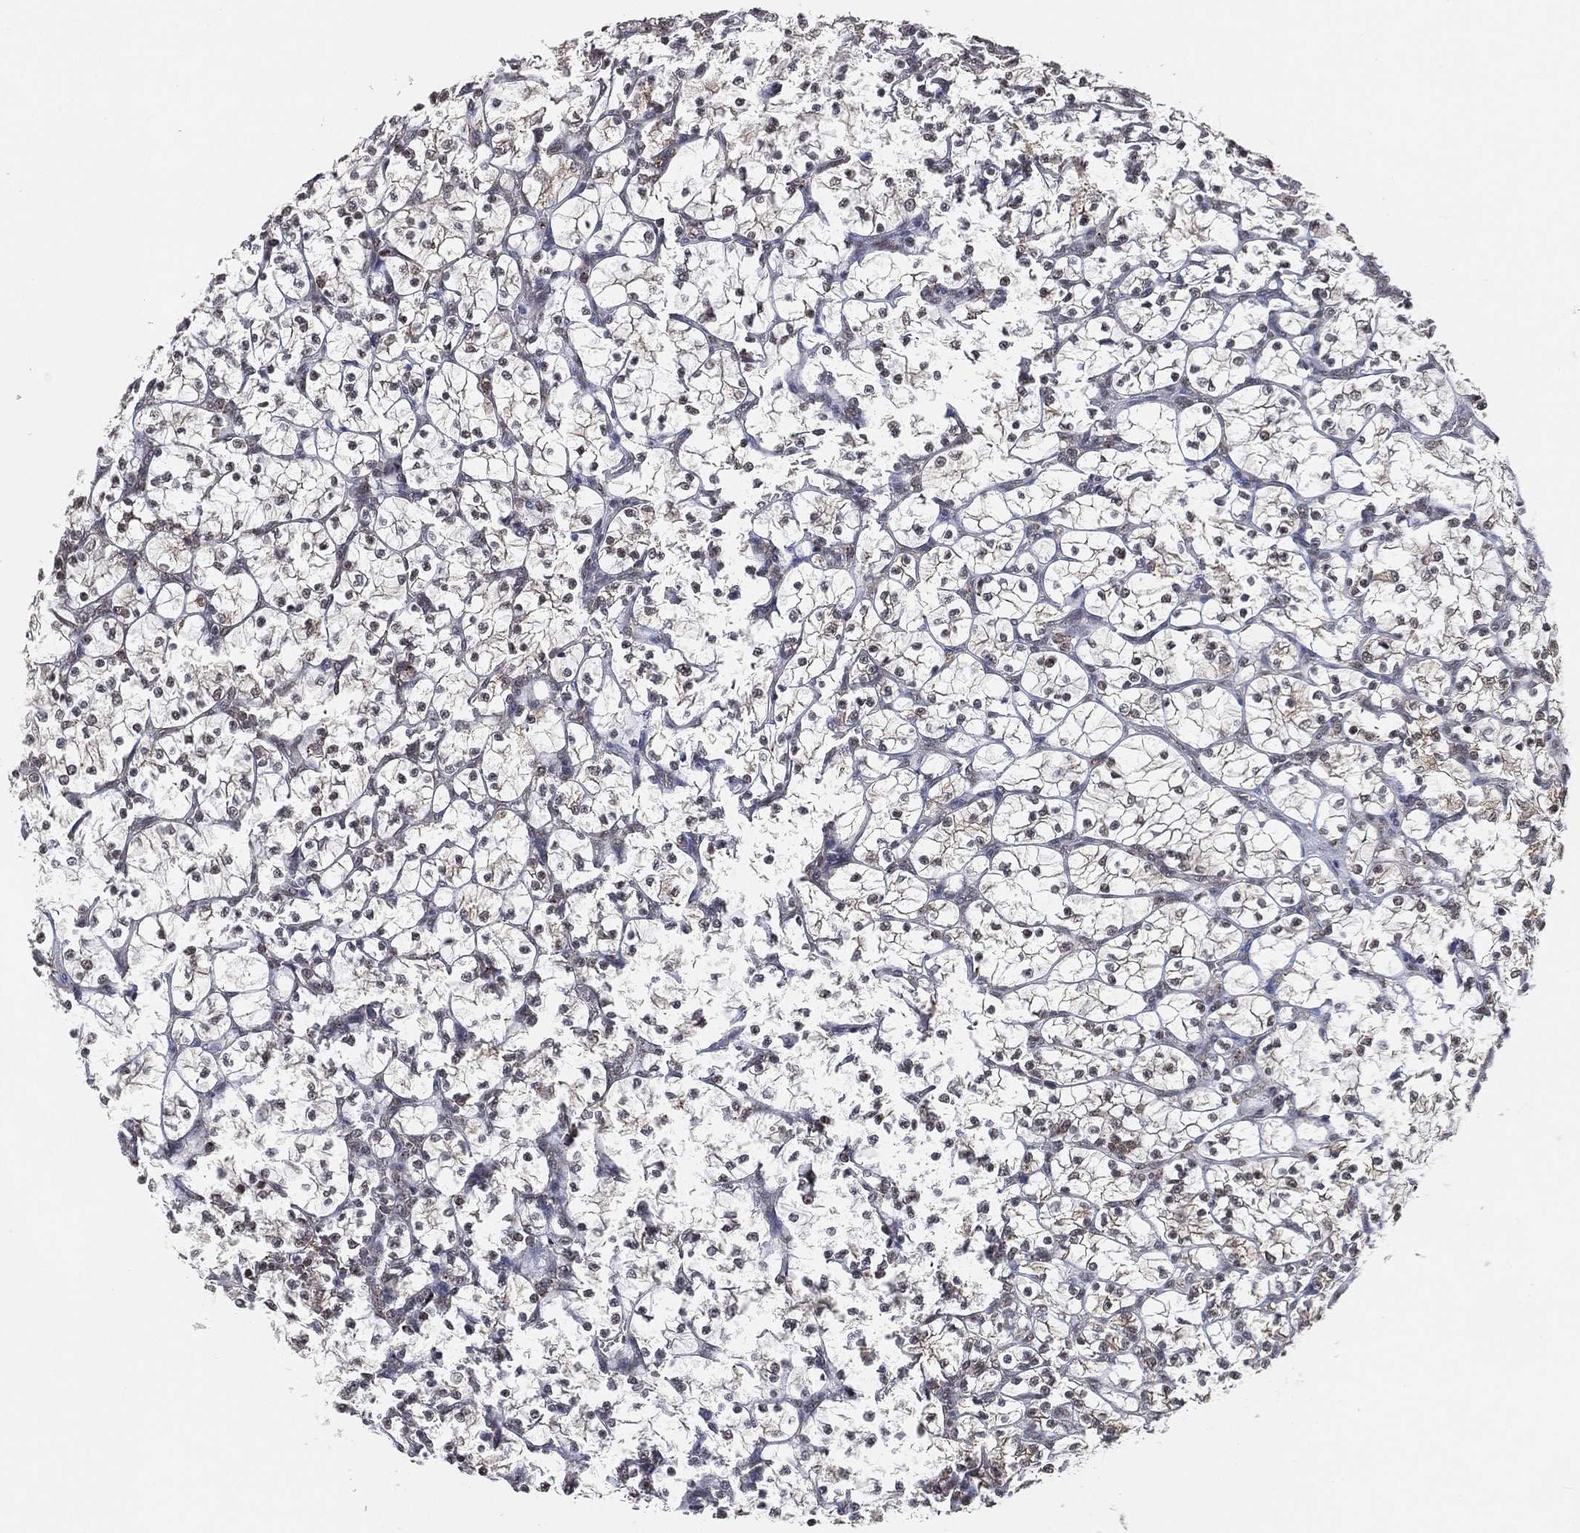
{"staining": {"intensity": "negative", "quantity": "none", "location": "none"}, "tissue": "renal cancer", "cell_type": "Tumor cells", "image_type": "cancer", "snomed": [{"axis": "morphology", "description": "Adenocarcinoma, NOS"}, {"axis": "topography", "description": "Kidney"}], "caption": "Tumor cells show no significant protein positivity in renal adenocarcinoma.", "gene": "RSRC2", "patient": {"sex": "female", "age": 89}}